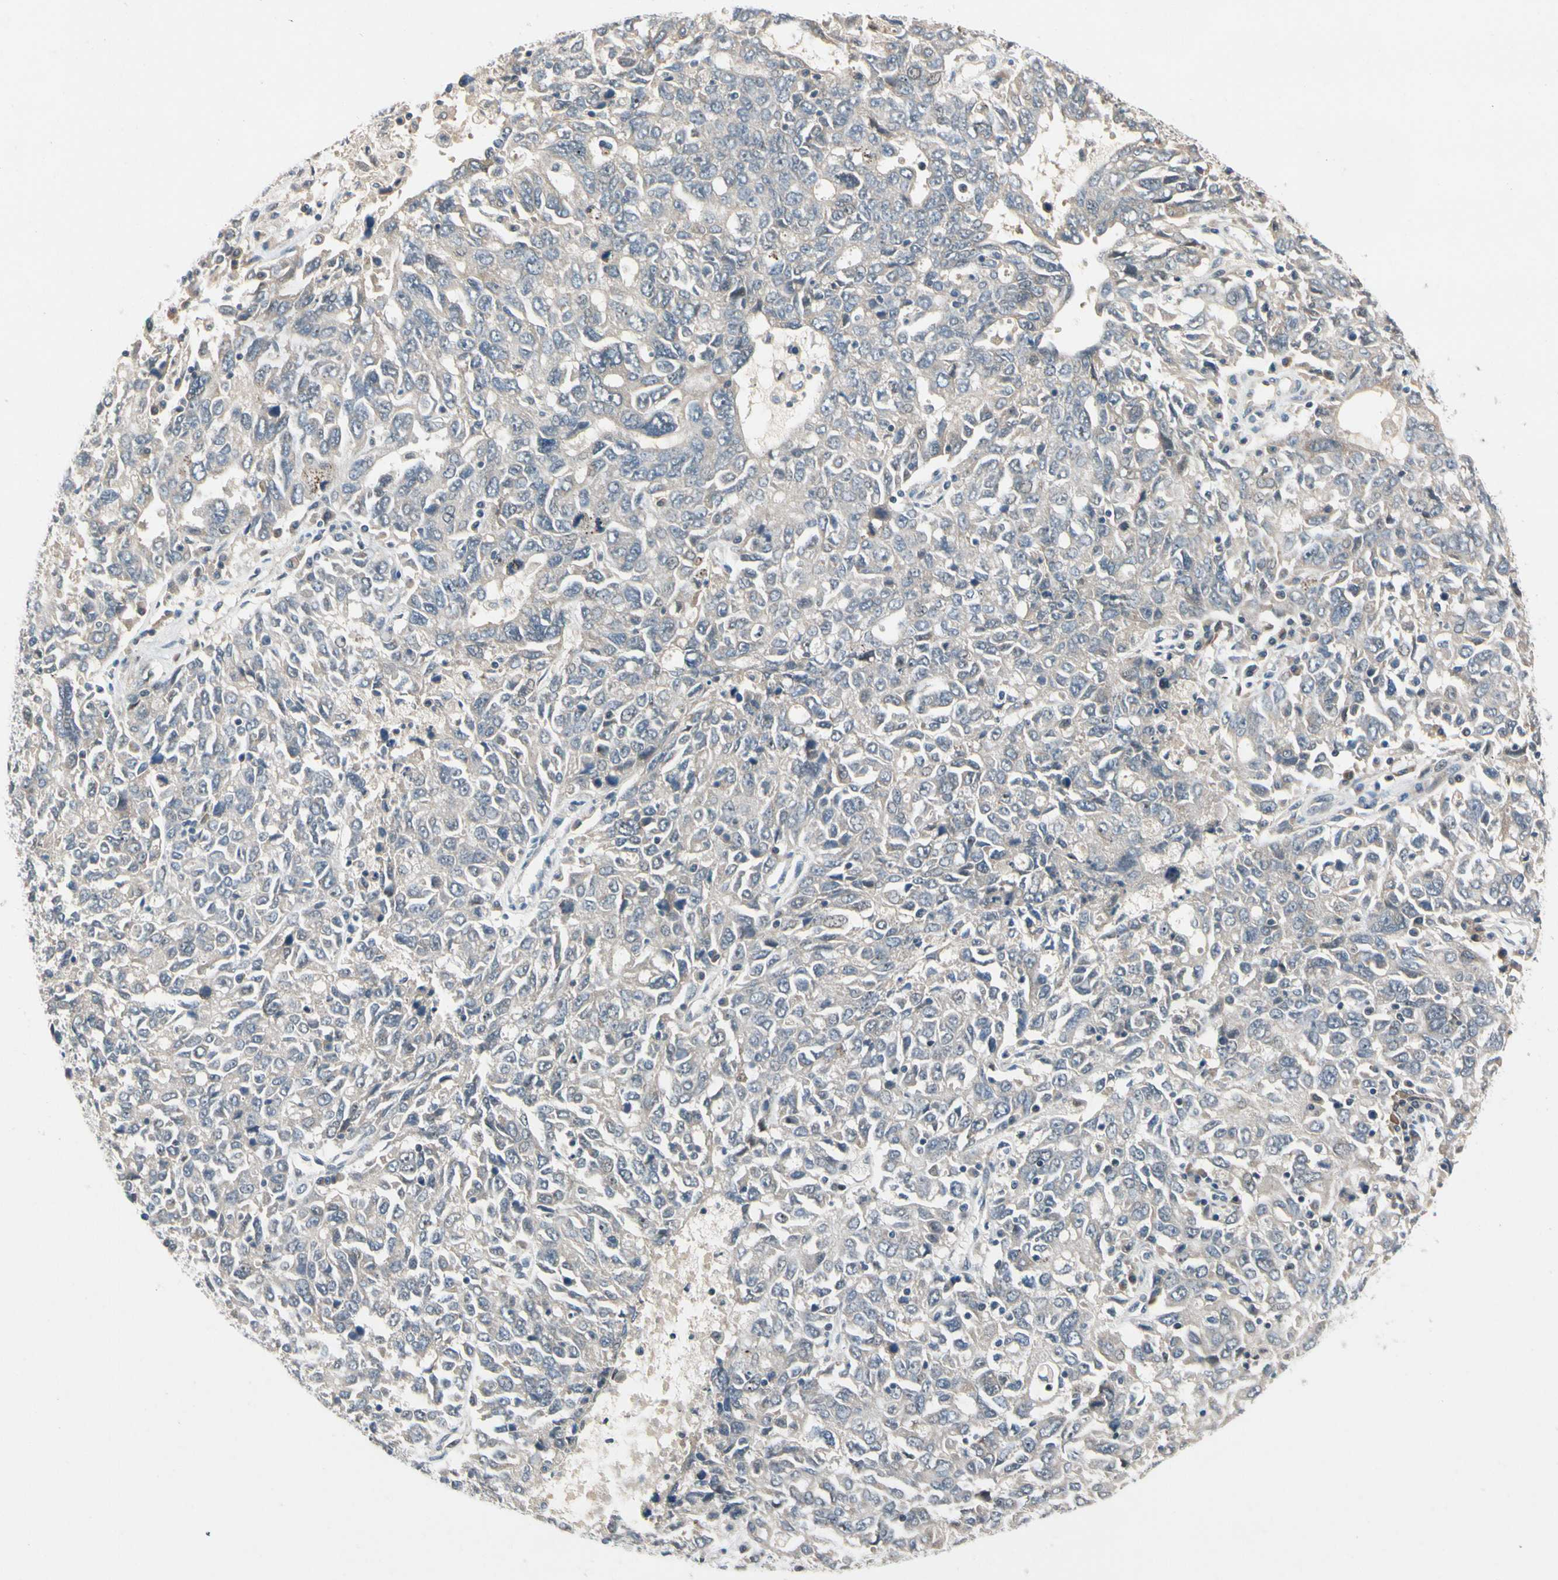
{"staining": {"intensity": "negative", "quantity": "none", "location": "none"}, "tissue": "ovarian cancer", "cell_type": "Tumor cells", "image_type": "cancer", "snomed": [{"axis": "morphology", "description": "Carcinoma, endometroid"}, {"axis": "topography", "description": "Ovary"}], "caption": "DAB (3,3'-diaminobenzidine) immunohistochemical staining of ovarian cancer (endometroid carcinoma) exhibits no significant expression in tumor cells. The staining is performed using DAB (3,3'-diaminobenzidine) brown chromogen with nuclei counter-stained in using hematoxylin.", "gene": "SLC27A6", "patient": {"sex": "female", "age": 62}}